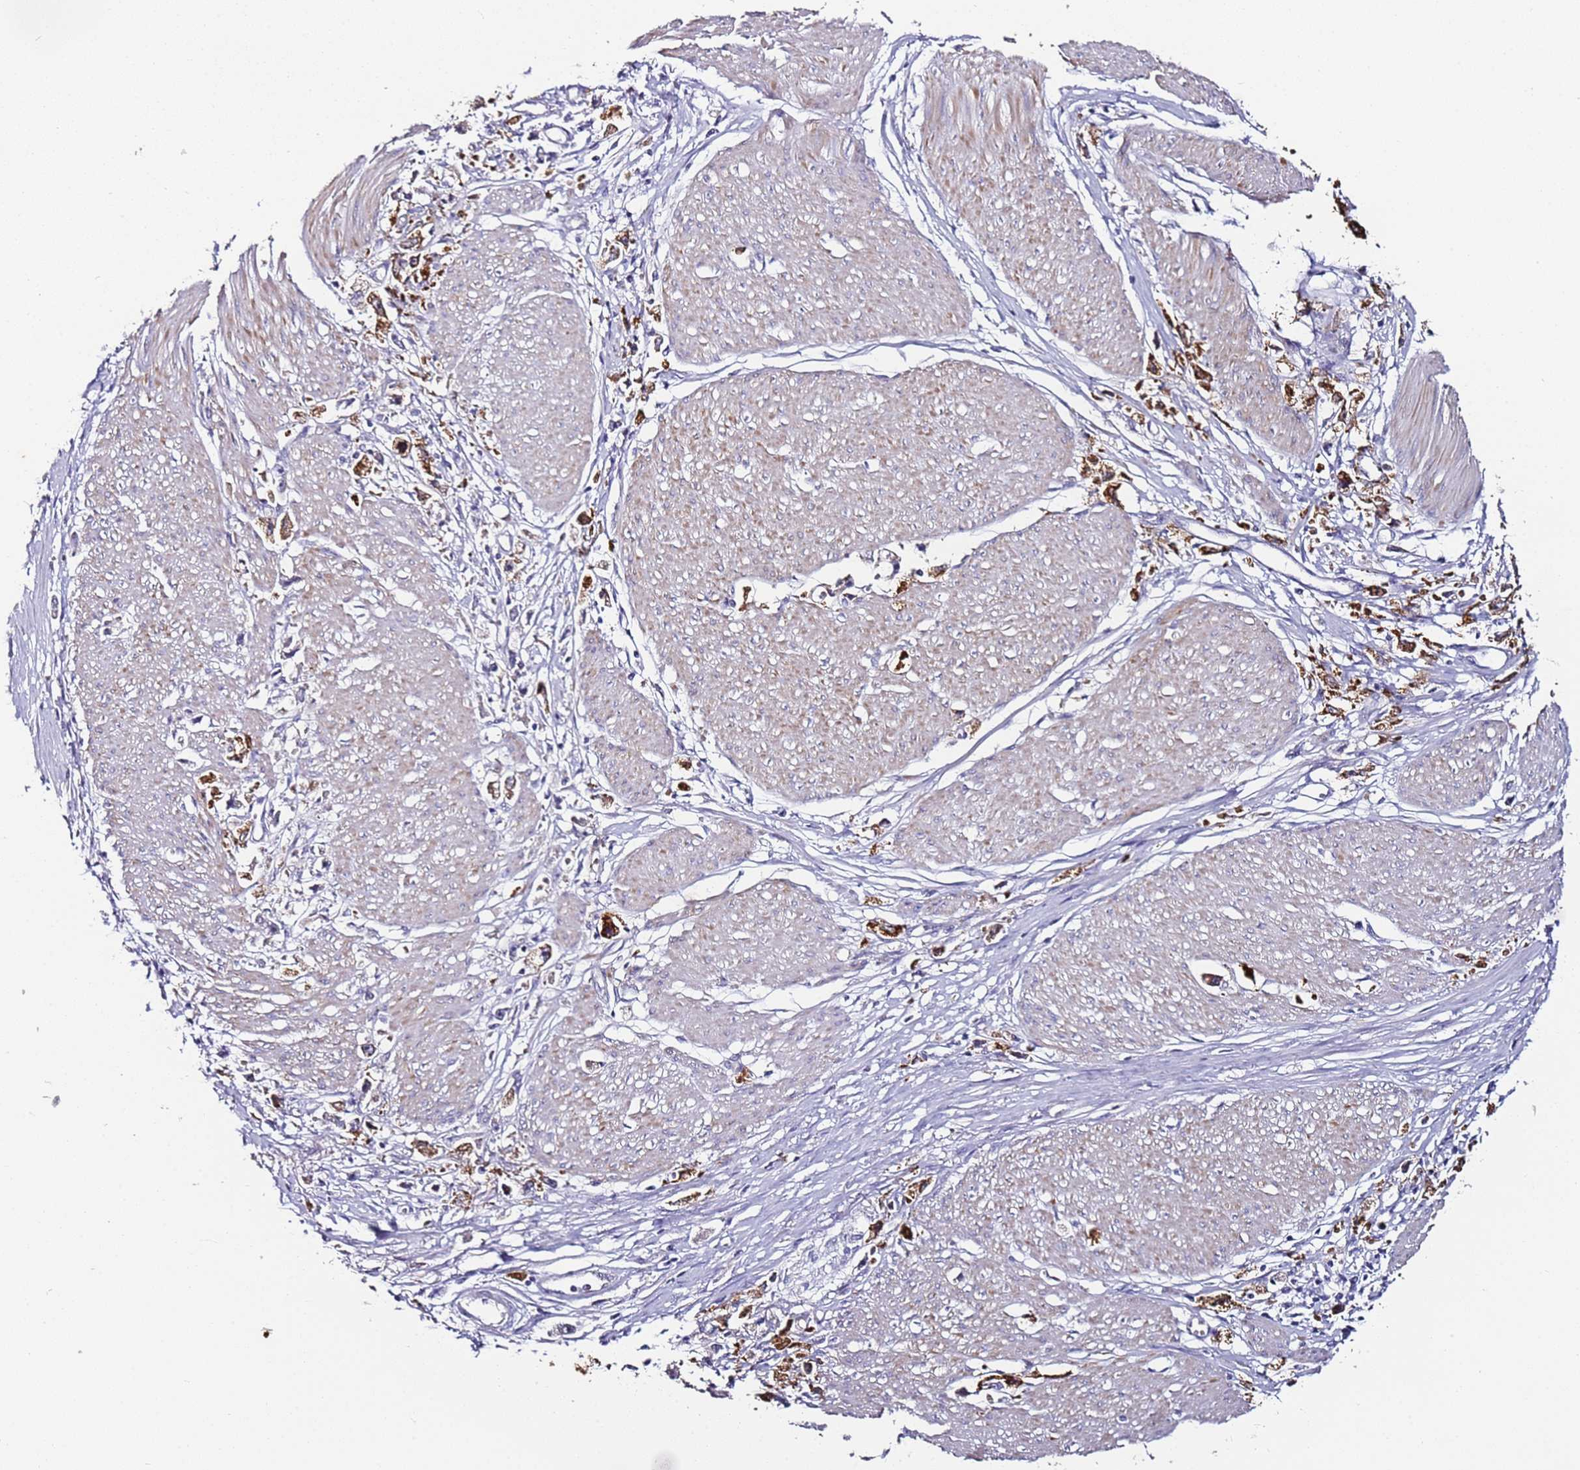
{"staining": {"intensity": "moderate", "quantity": ">75%", "location": "cytoplasmic/membranous"}, "tissue": "stomach cancer", "cell_type": "Tumor cells", "image_type": "cancer", "snomed": [{"axis": "morphology", "description": "Adenocarcinoma, NOS"}, {"axis": "topography", "description": "Stomach"}], "caption": "Moderate cytoplasmic/membranous protein staining is appreciated in approximately >75% of tumor cells in stomach cancer.", "gene": "SRRM5", "patient": {"sex": "female", "age": 59}}